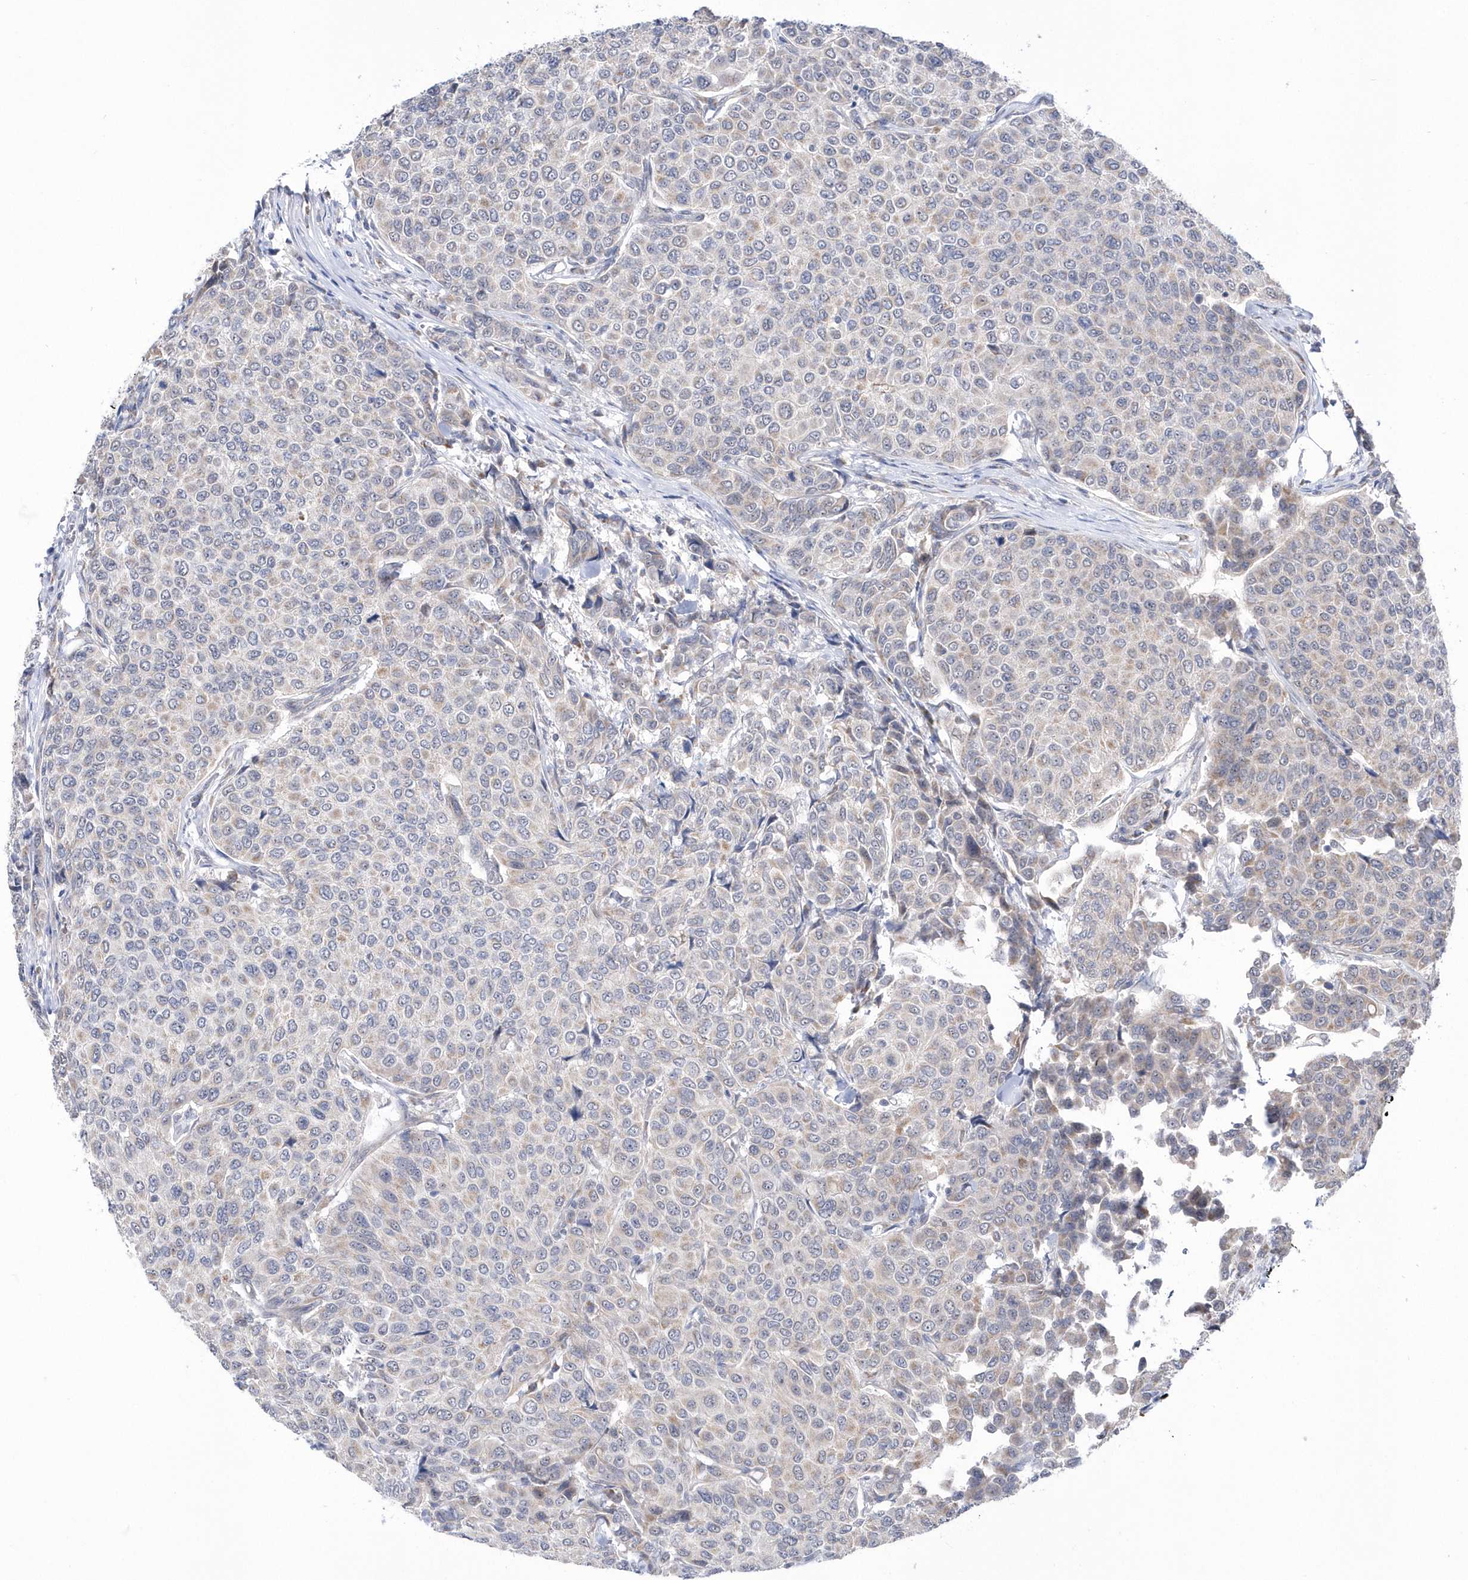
{"staining": {"intensity": "negative", "quantity": "none", "location": "none"}, "tissue": "breast cancer", "cell_type": "Tumor cells", "image_type": "cancer", "snomed": [{"axis": "morphology", "description": "Duct carcinoma"}, {"axis": "topography", "description": "Breast"}], "caption": "A high-resolution photomicrograph shows IHC staining of breast intraductal carcinoma, which reveals no significant positivity in tumor cells. Brightfield microscopy of IHC stained with DAB (brown) and hematoxylin (blue), captured at high magnification.", "gene": "DALRD3", "patient": {"sex": "female", "age": 55}}